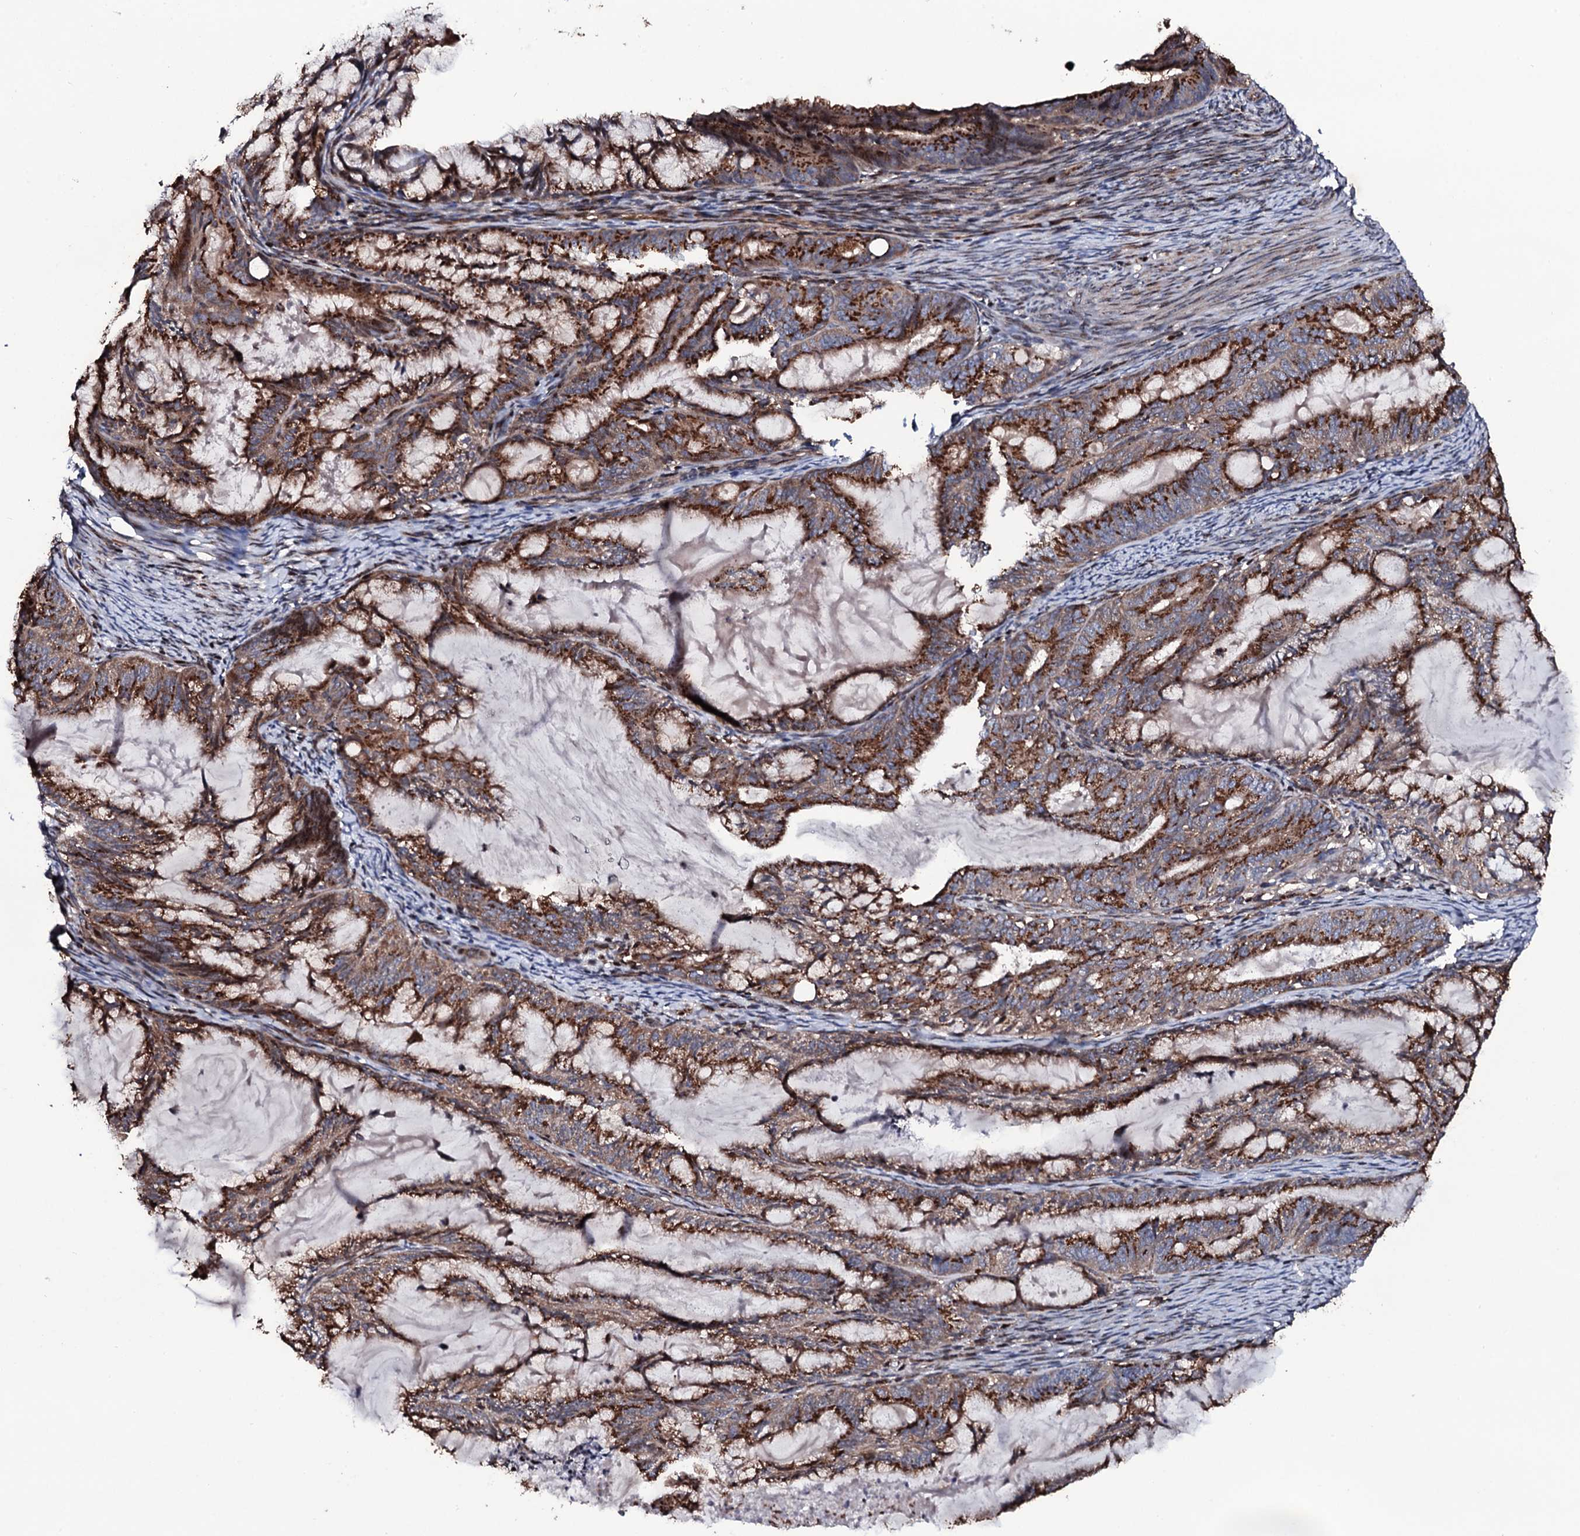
{"staining": {"intensity": "strong", "quantity": ">75%", "location": "cytoplasmic/membranous"}, "tissue": "endometrial cancer", "cell_type": "Tumor cells", "image_type": "cancer", "snomed": [{"axis": "morphology", "description": "Adenocarcinoma, NOS"}, {"axis": "topography", "description": "Endometrium"}], "caption": "Immunohistochemical staining of adenocarcinoma (endometrial) shows high levels of strong cytoplasmic/membranous staining in approximately >75% of tumor cells.", "gene": "PLET1", "patient": {"sex": "female", "age": 86}}